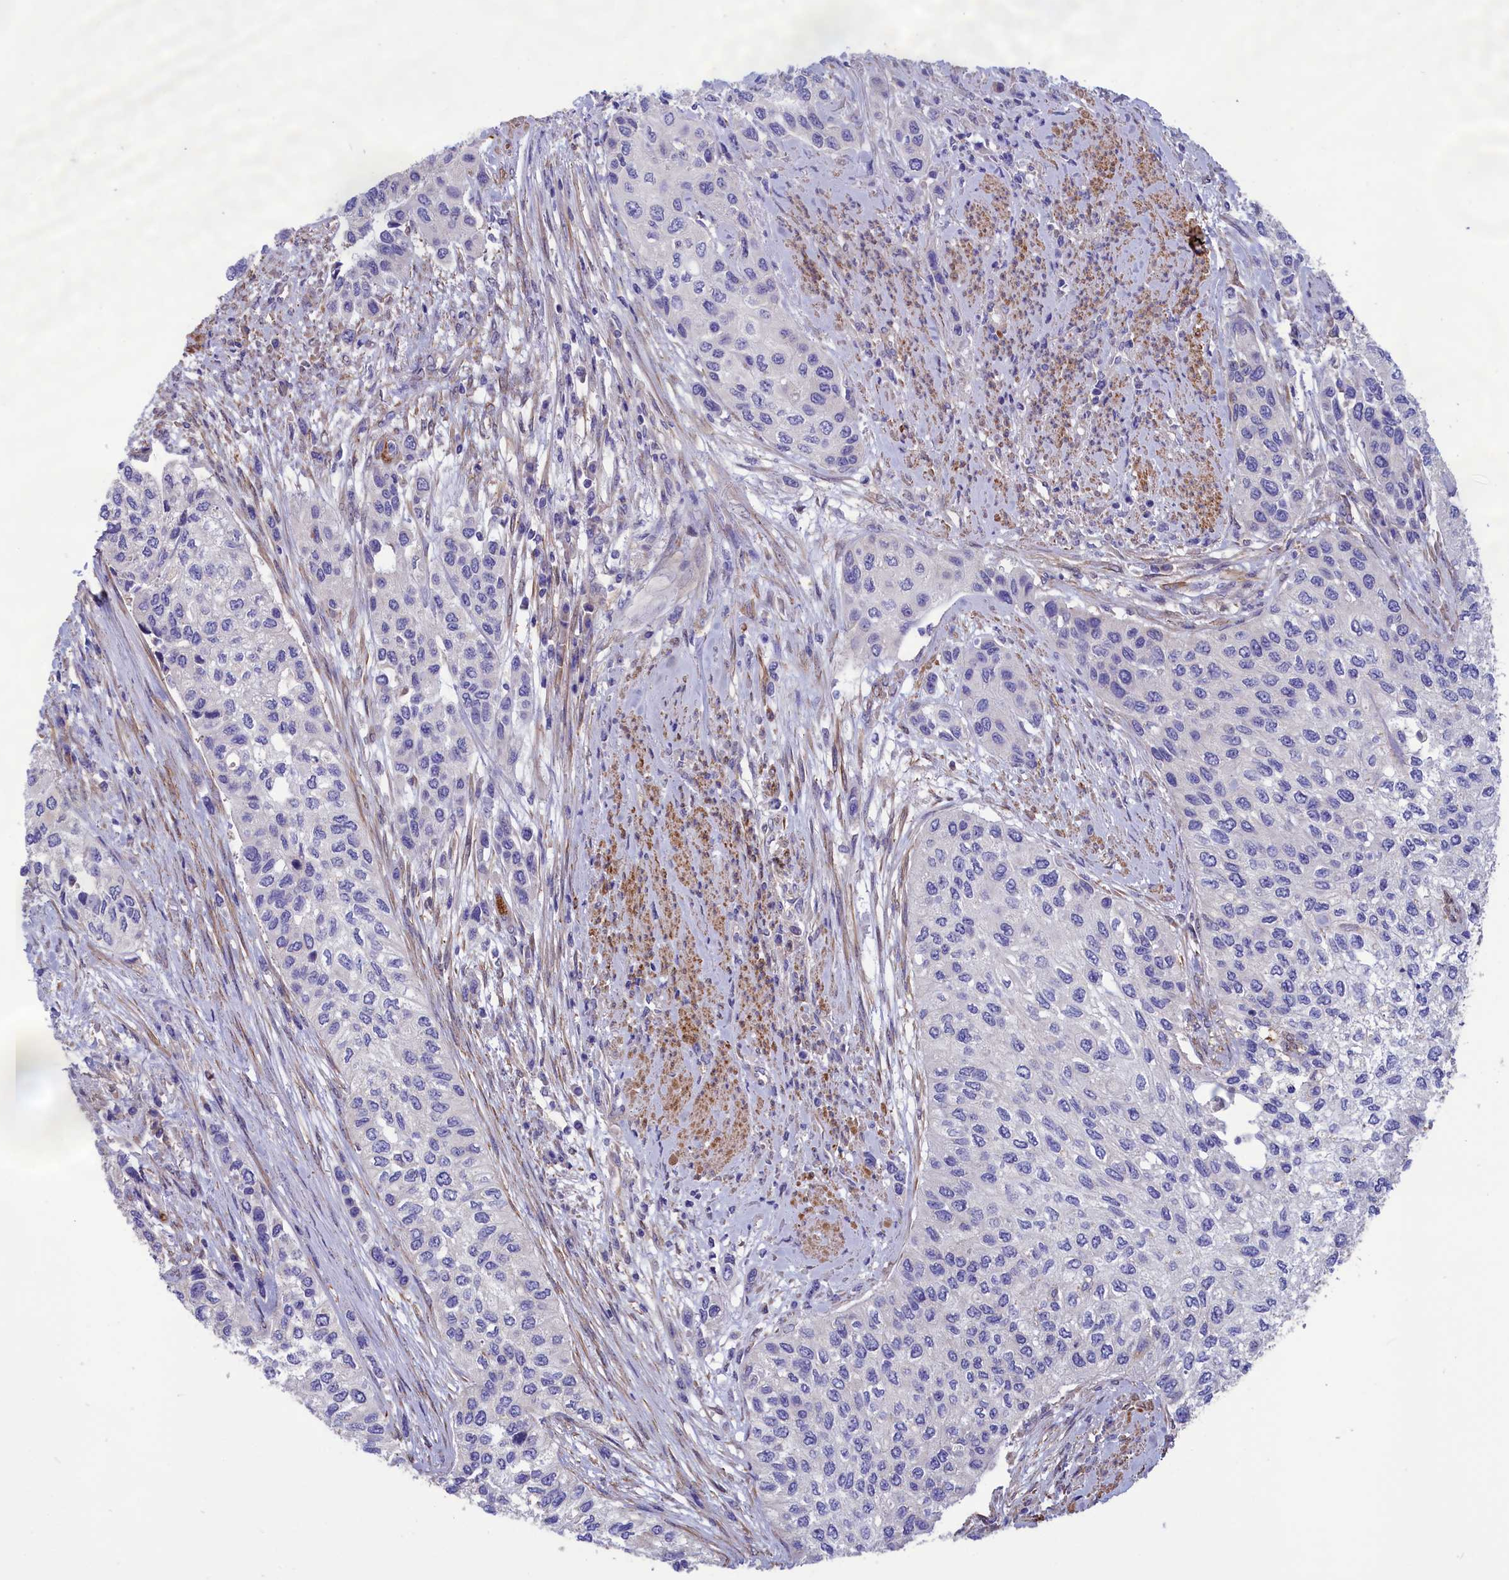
{"staining": {"intensity": "negative", "quantity": "none", "location": "none"}, "tissue": "urothelial cancer", "cell_type": "Tumor cells", "image_type": "cancer", "snomed": [{"axis": "morphology", "description": "Normal tissue, NOS"}, {"axis": "morphology", "description": "Urothelial carcinoma, High grade"}, {"axis": "topography", "description": "Vascular tissue"}, {"axis": "topography", "description": "Urinary bladder"}], "caption": "Immunohistochemistry (IHC) histopathology image of neoplastic tissue: human urothelial cancer stained with DAB (3,3'-diaminobenzidine) reveals no significant protein staining in tumor cells.", "gene": "AMDHD2", "patient": {"sex": "female", "age": 56}}